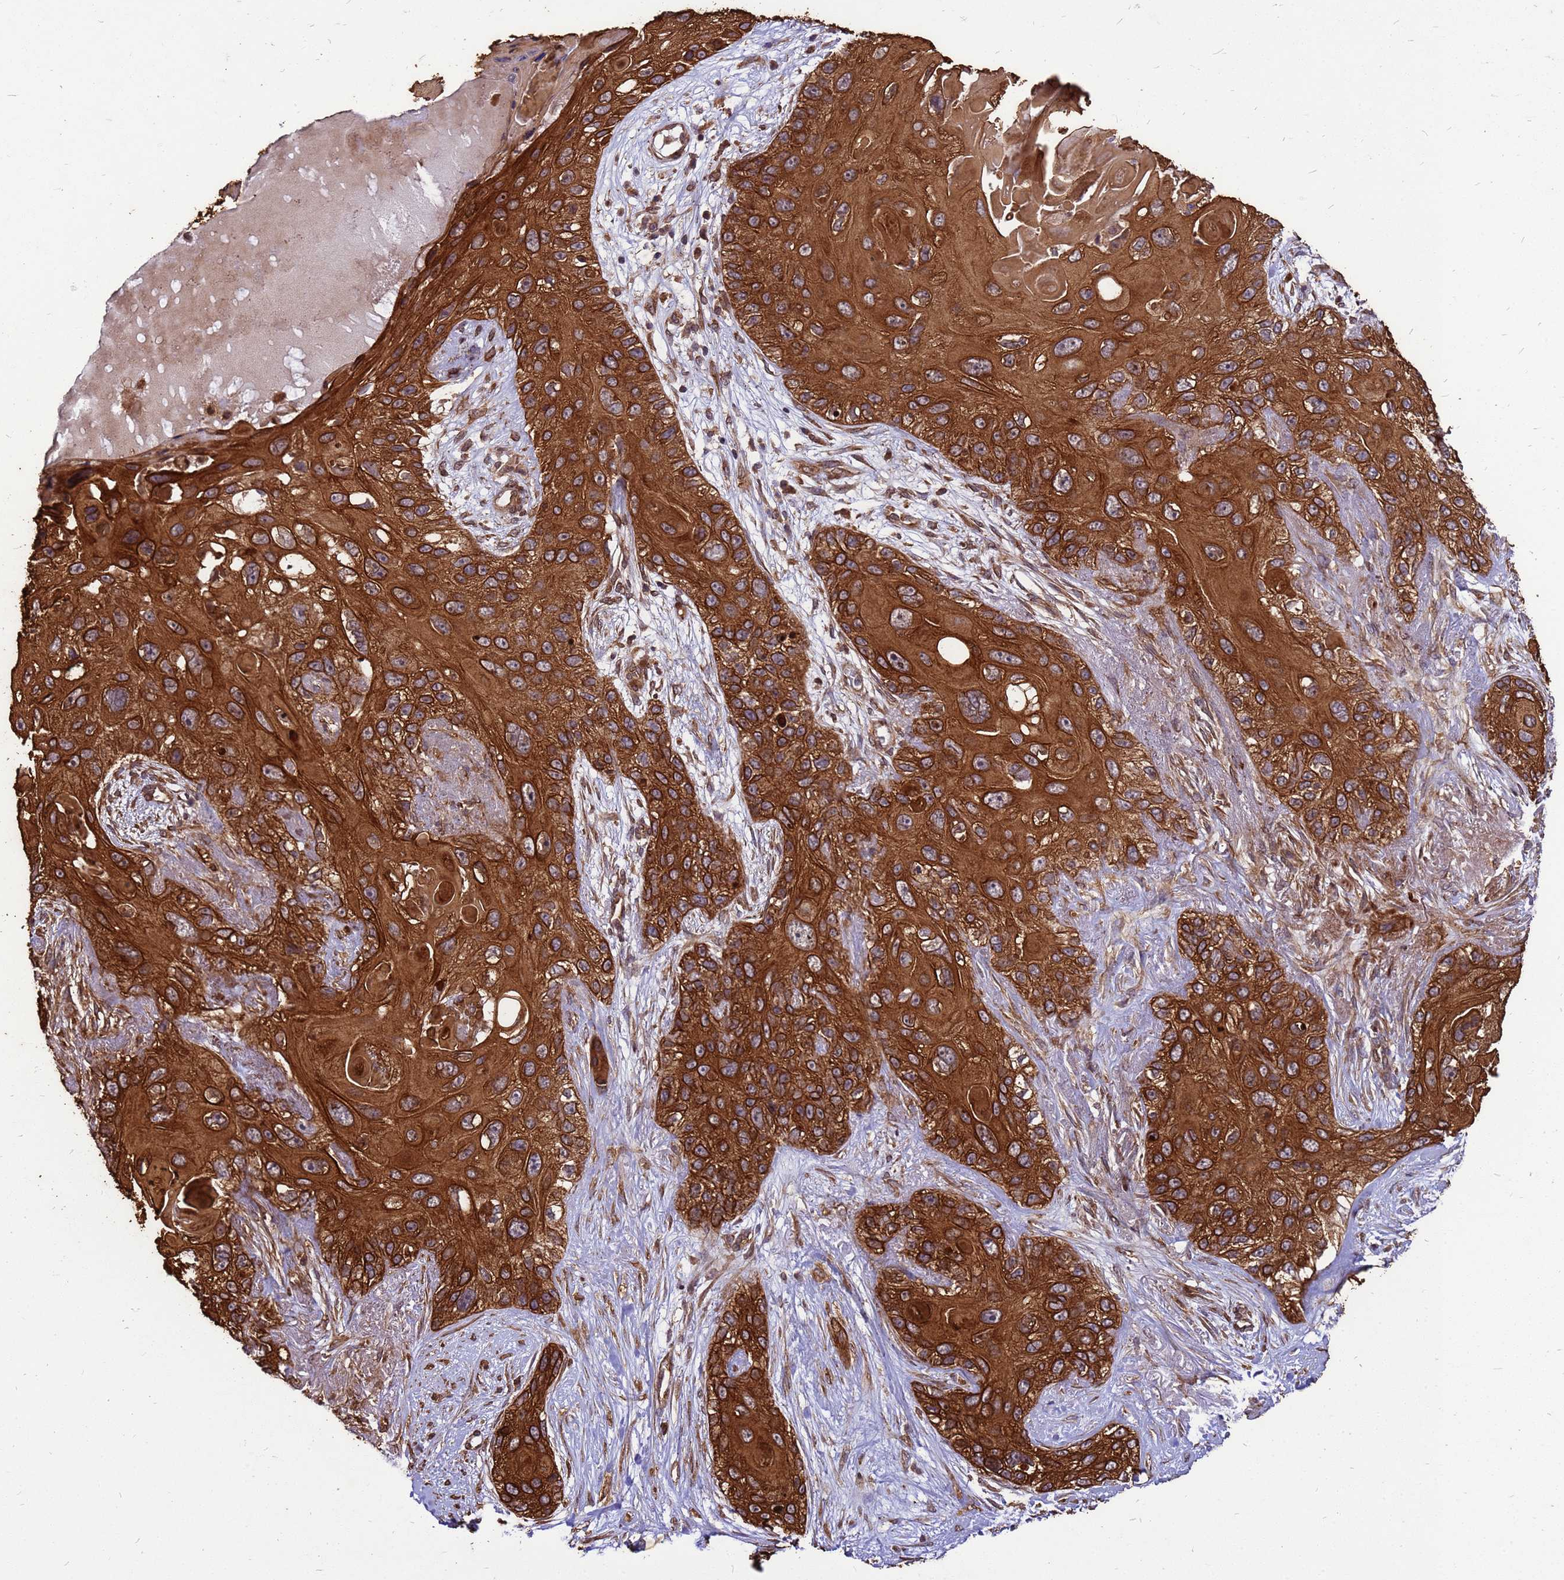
{"staining": {"intensity": "strong", "quantity": ">75%", "location": "cytoplasmic/membranous"}, "tissue": "skin cancer", "cell_type": "Tumor cells", "image_type": "cancer", "snomed": [{"axis": "morphology", "description": "Normal tissue, NOS"}, {"axis": "morphology", "description": "Squamous cell carcinoma, NOS"}, {"axis": "topography", "description": "Skin"}], "caption": "Immunohistochemical staining of skin cancer (squamous cell carcinoma) reveals strong cytoplasmic/membranous protein expression in approximately >75% of tumor cells. The staining was performed using DAB, with brown indicating positive protein expression. Nuclei are stained blue with hematoxylin.", "gene": "ZNF618", "patient": {"sex": "male", "age": 72}}